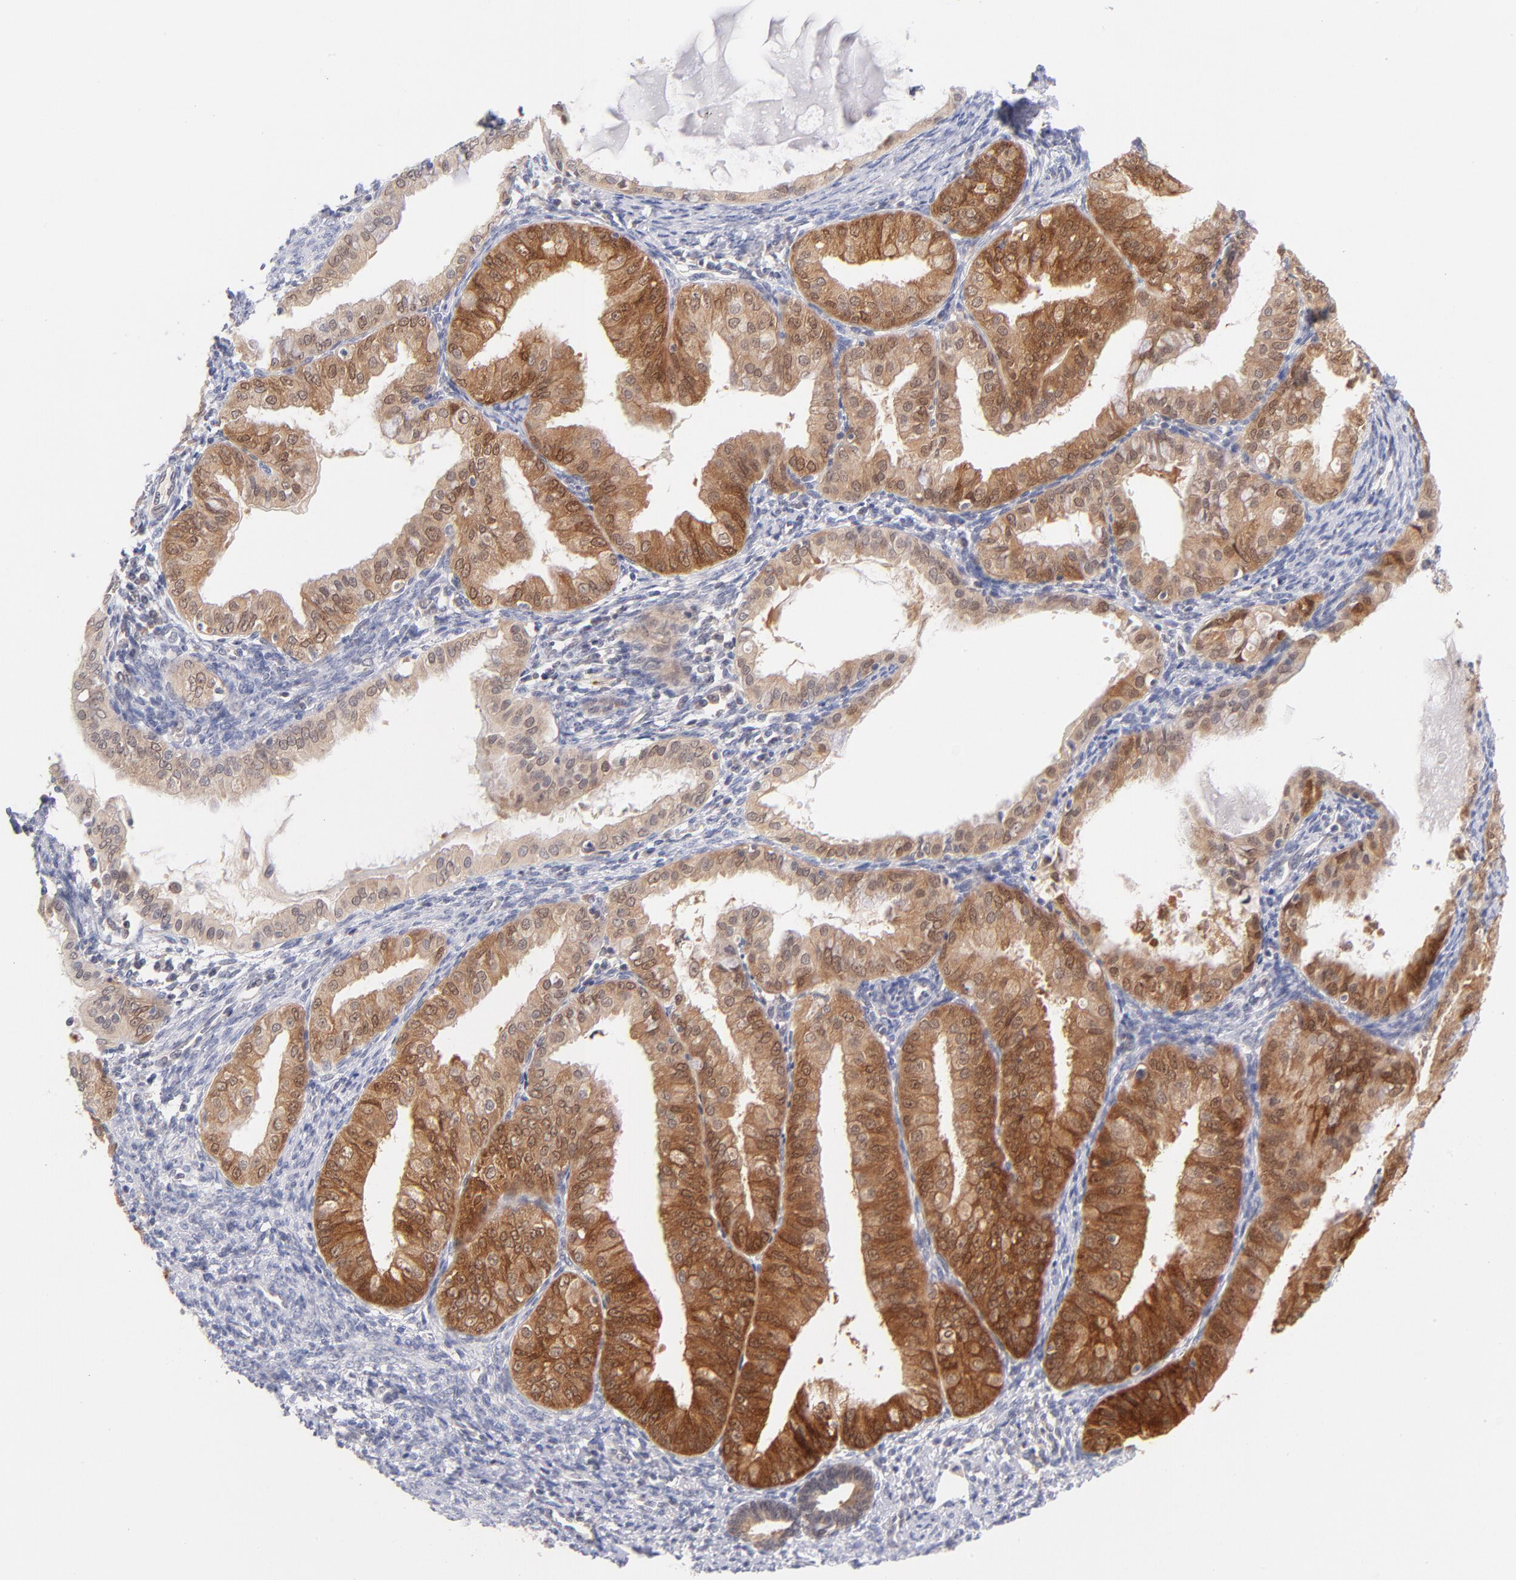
{"staining": {"intensity": "moderate", "quantity": ">75%", "location": "cytoplasmic/membranous,nuclear"}, "tissue": "endometrial cancer", "cell_type": "Tumor cells", "image_type": "cancer", "snomed": [{"axis": "morphology", "description": "Adenocarcinoma, NOS"}, {"axis": "topography", "description": "Endometrium"}], "caption": "This photomicrograph exhibits endometrial cancer (adenocarcinoma) stained with IHC to label a protein in brown. The cytoplasmic/membranous and nuclear of tumor cells show moderate positivity for the protein. Nuclei are counter-stained blue.", "gene": "CASP6", "patient": {"sex": "female", "age": 76}}